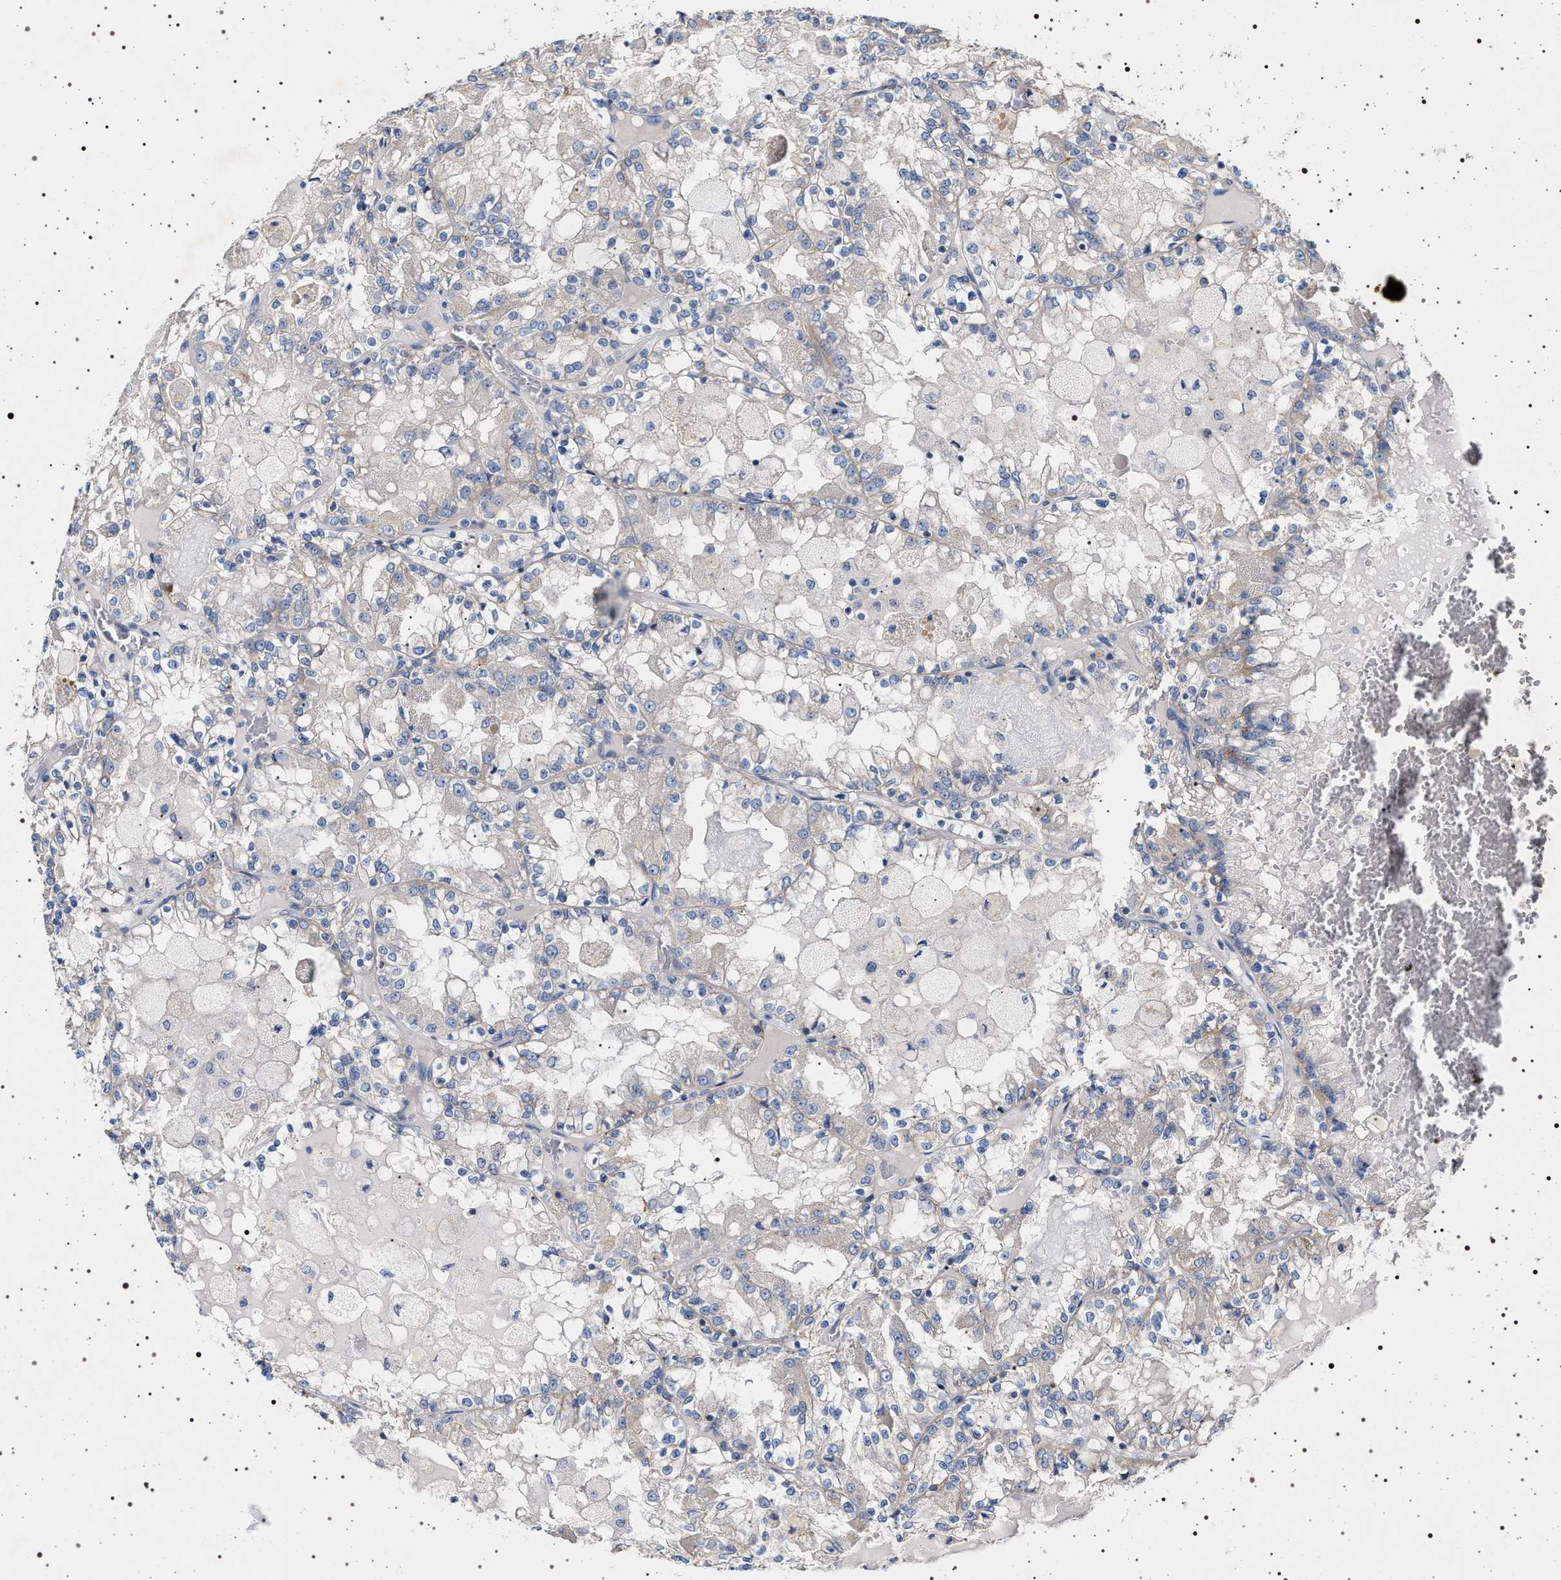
{"staining": {"intensity": "negative", "quantity": "none", "location": "none"}, "tissue": "renal cancer", "cell_type": "Tumor cells", "image_type": "cancer", "snomed": [{"axis": "morphology", "description": "Adenocarcinoma, NOS"}, {"axis": "topography", "description": "Kidney"}], "caption": "Renal cancer was stained to show a protein in brown. There is no significant positivity in tumor cells. (DAB immunohistochemistry visualized using brightfield microscopy, high magnification).", "gene": "NAALADL2", "patient": {"sex": "female", "age": 56}}